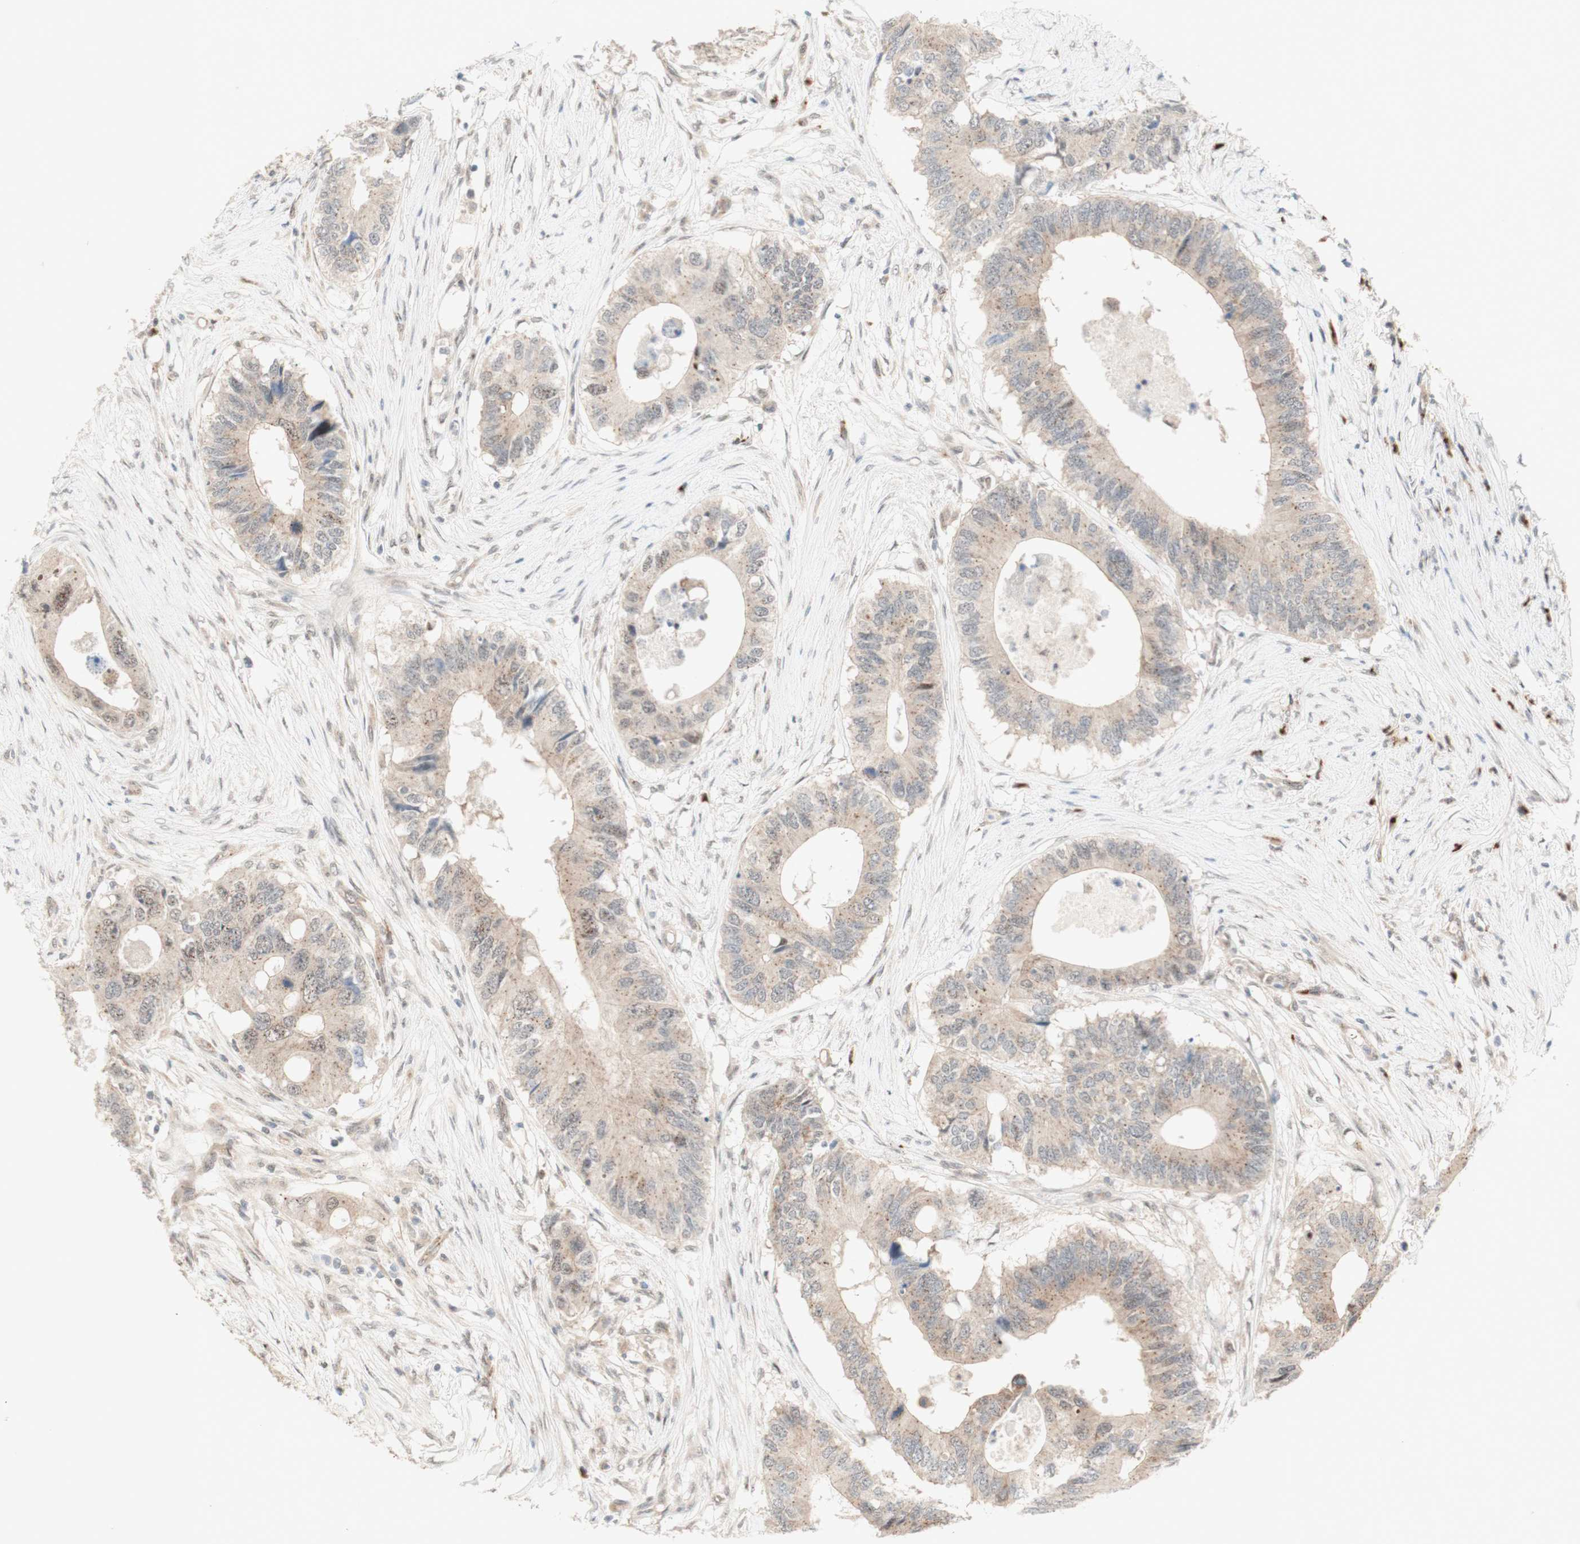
{"staining": {"intensity": "weak", "quantity": ">75%", "location": "cytoplasmic/membranous"}, "tissue": "colorectal cancer", "cell_type": "Tumor cells", "image_type": "cancer", "snomed": [{"axis": "morphology", "description": "Adenocarcinoma, NOS"}, {"axis": "topography", "description": "Colon"}], "caption": "A low amount of weak cytoplasmic/membranous expression is seen in approximately >75% of tumor cells in colorectal cancer tissue. Using DAB (3,3'-diaminobenzidine) (brown) and hematoxylin (blue) stains, captured at high magnification using brightfield microscopy.", "gene": "CYLD", "patient": {"sex": "male", "age": 71}}